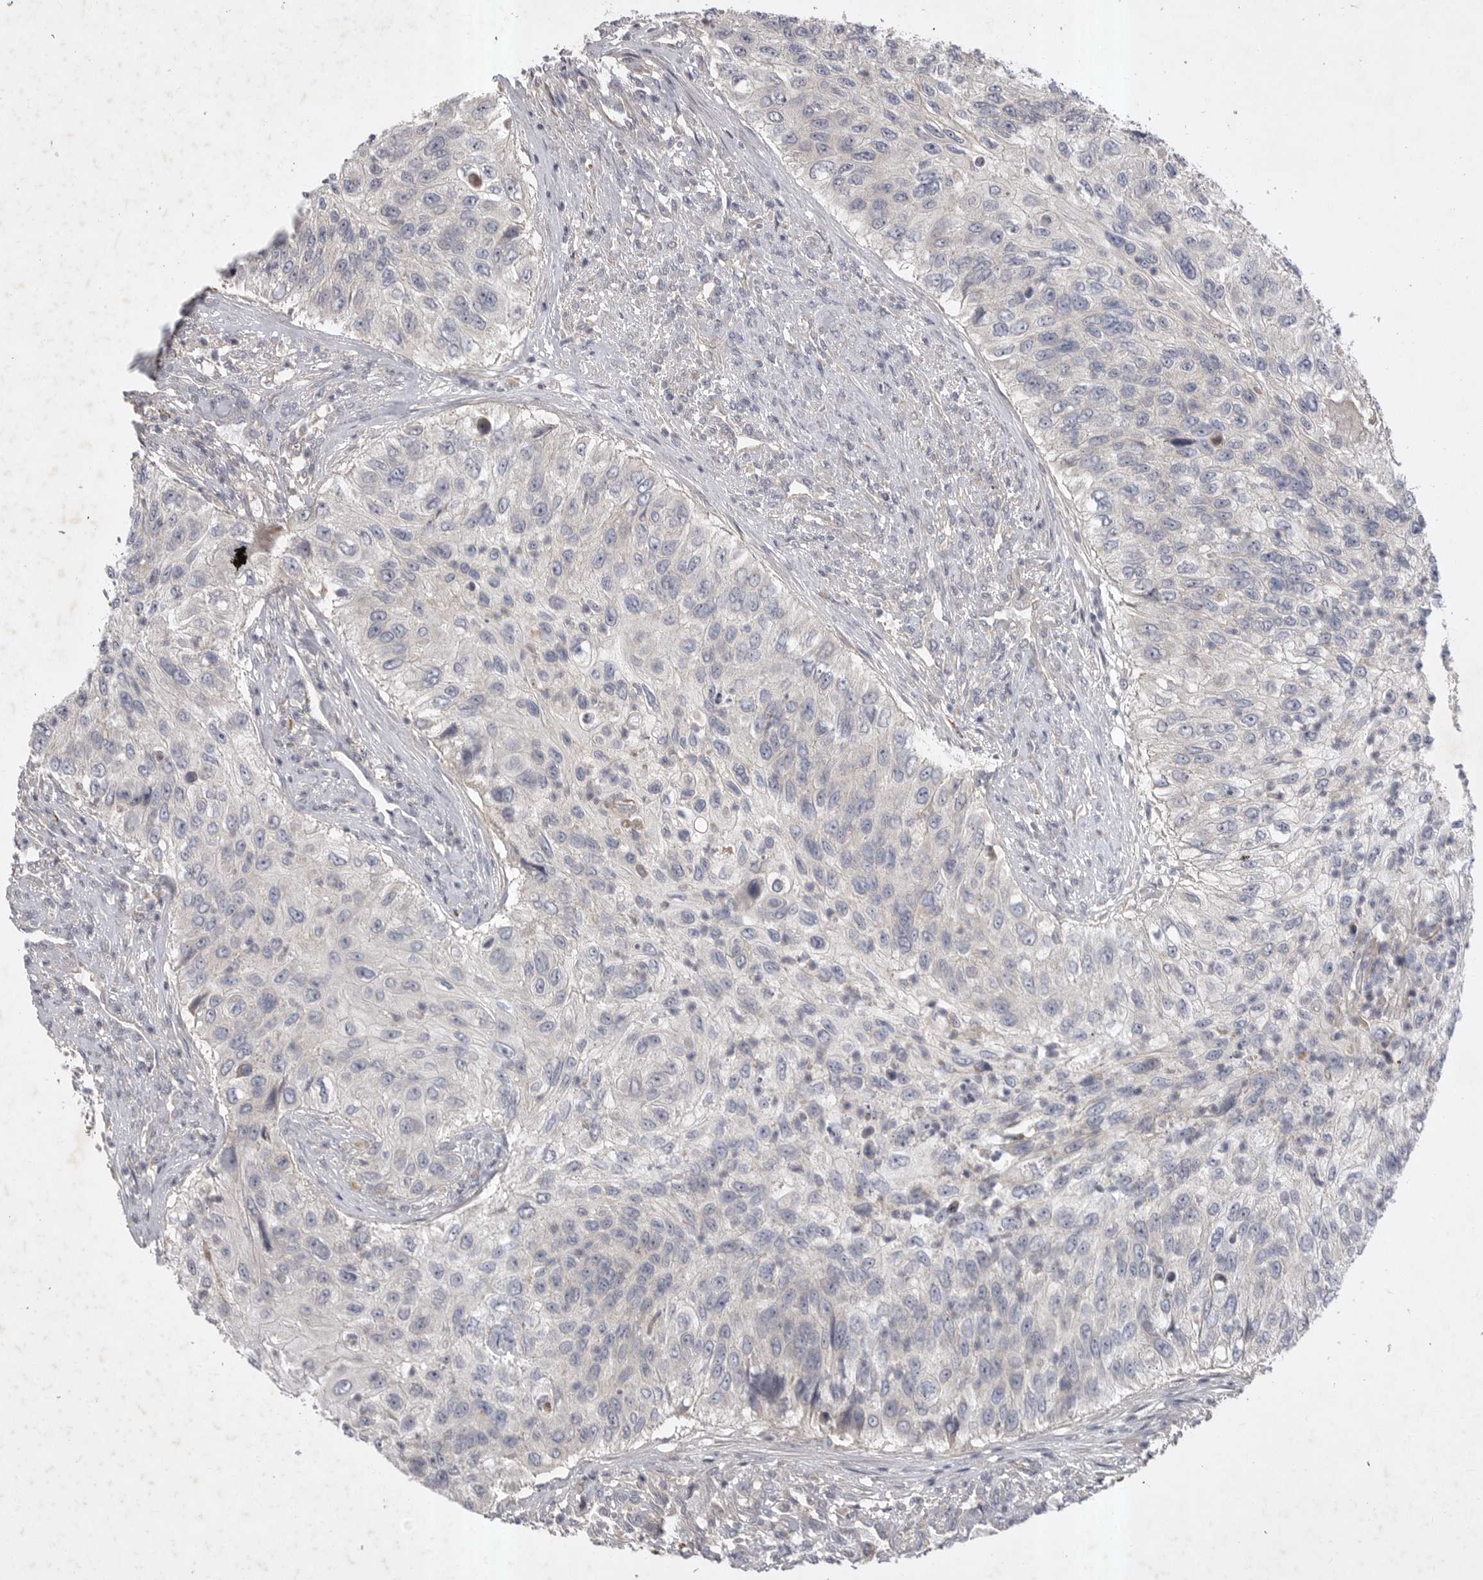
{"staining": {"intensity": "negative", "quantity": "none", "location": "none"}, "tissue": "urothelial cancer", "cell_type": "Tumor cells", "image_type": "cancer", "snomed": [{"axis": "morphology", "description": "Urothelial carcinoma, High grade"}, {"axis": "topography", "description": "Urinary bladder"}], "caption": "A photomicrograph of human urothelial cancer is negative for staining in tumor cells.", "gene": "DHDDS", "patient": {"sex": "female", "age": 60}}